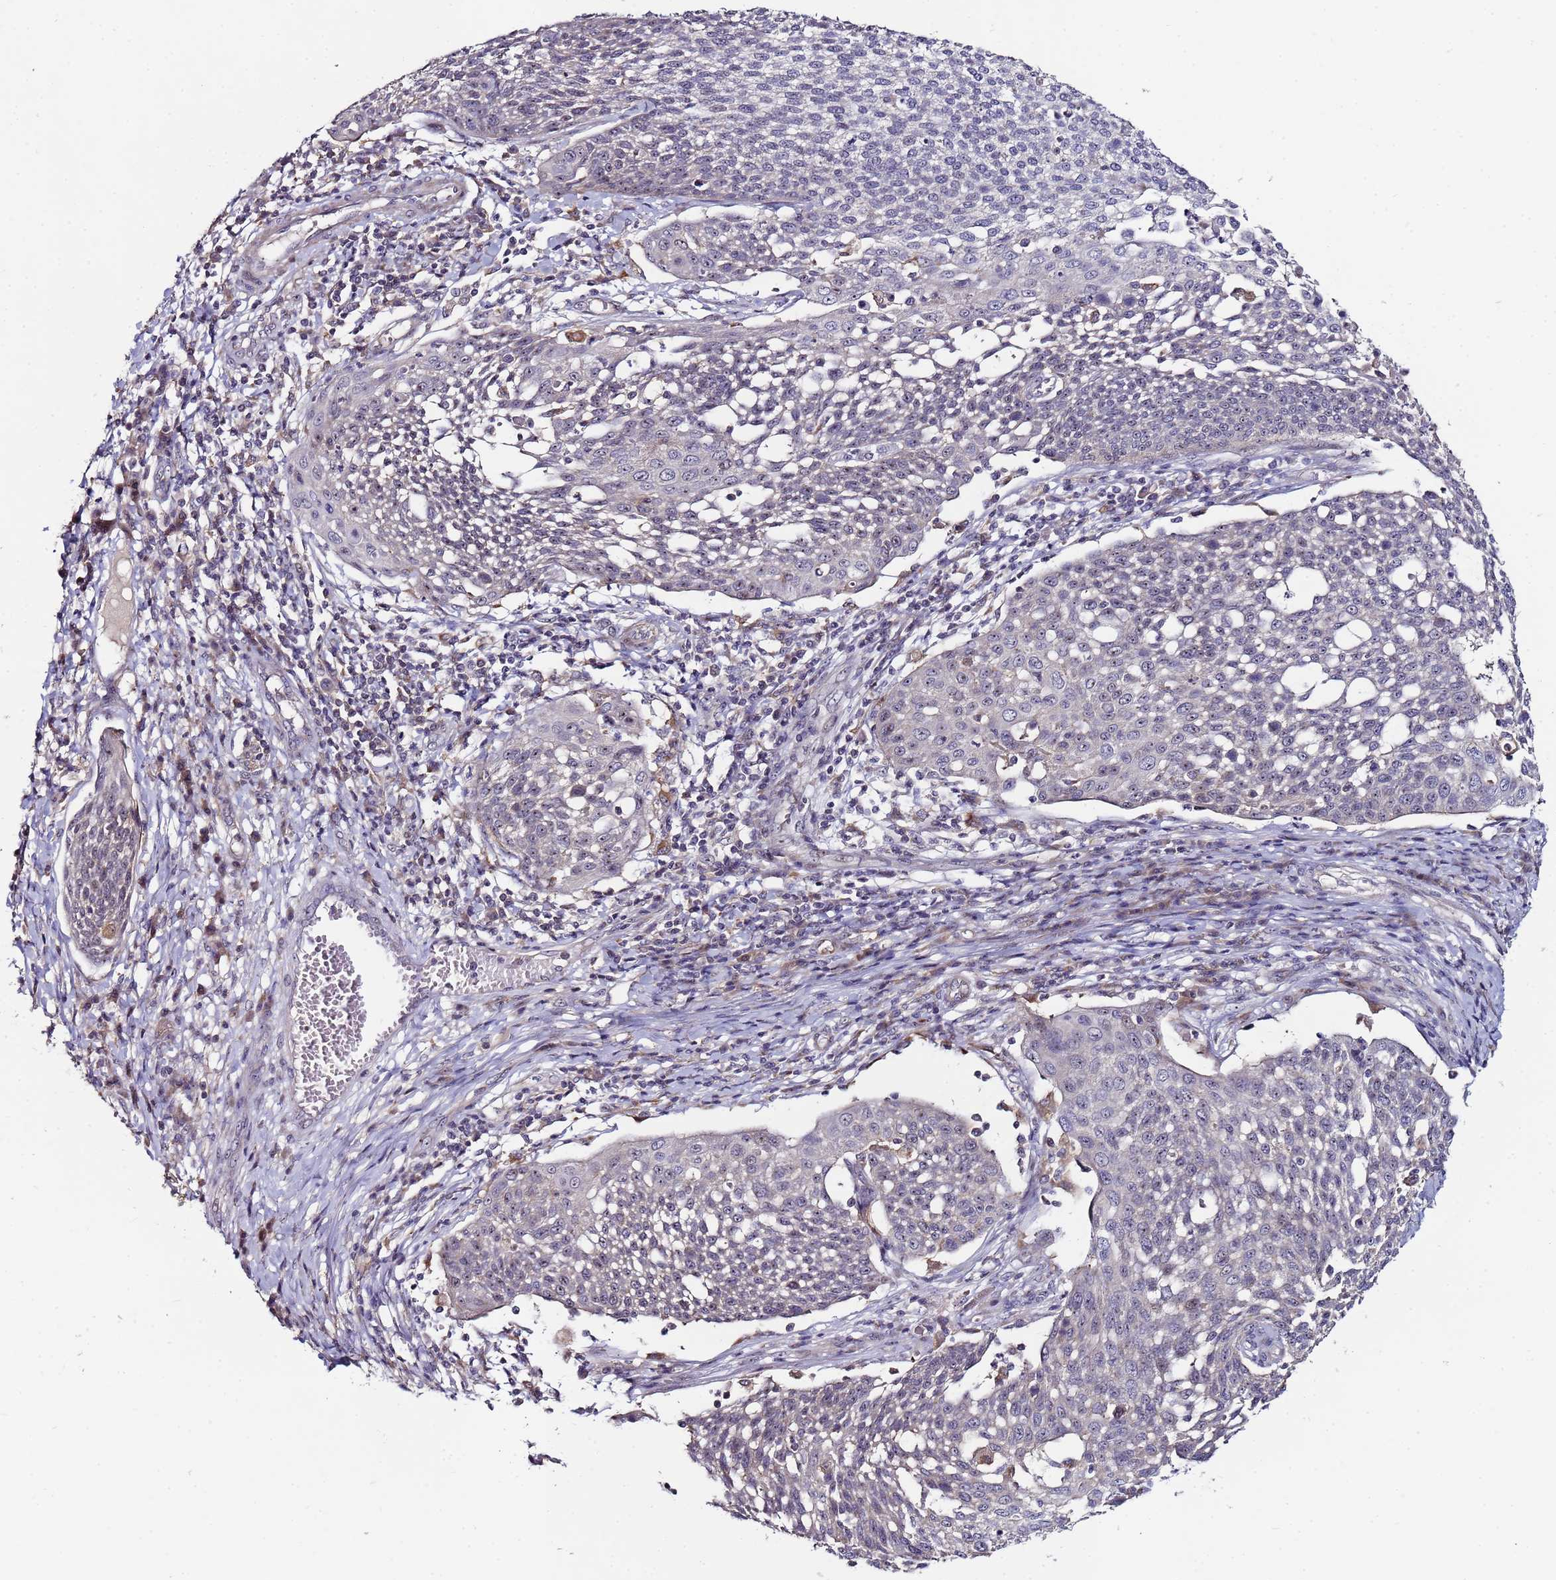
{"staining": {"intensity": "negative", "quantity": "none", "location": "none"}, "tissue": "cervical cancer", "cell_type": "Tumor cells", "image_type": "cancer", "snomed": [{"axis": "morphology", "description": "Squamous cell carcinoma, NOS"}, {"axis": "topography", "description": "Cervix"}], "caption": "A photomicrograph of human cervical squamous cell carcinoma is negative for staining in tumor cells.", "gene": "KRI1", "patient": {"sex": "female", "age": 34}}